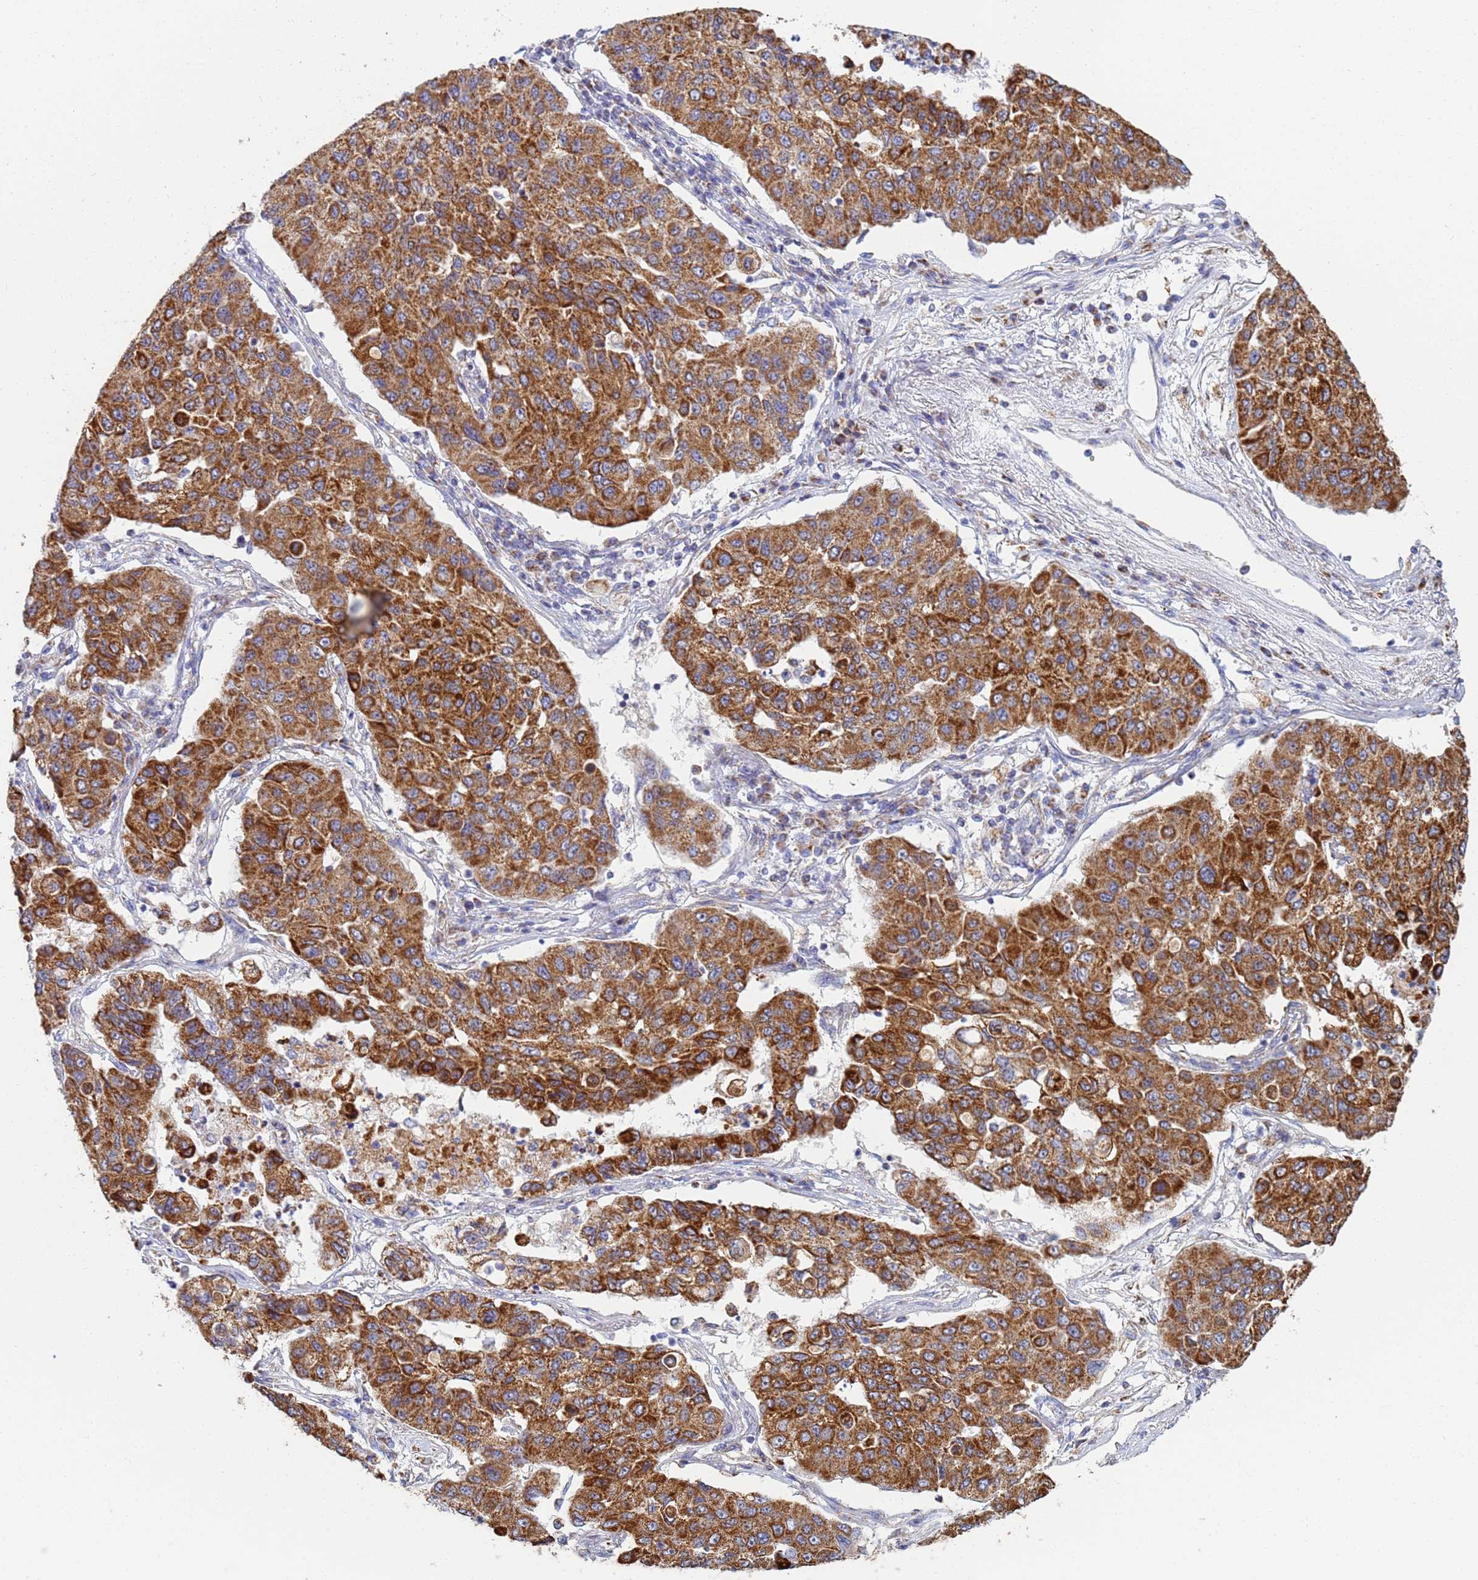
{"staining": {"intensity": "strong", "quantity": ">75%", "location": "cytoplasmic/membranous"}, "tissue": "lung cancer", "cell_type": "Tumor cells", "image_type": "cancer", "snomed": [{"axis": "morphology", "description": "Squamous cell carcinoma, NOS"}, {"axis": "topography", "description": "Lung"}], "caption": "Approximately >75% of tumor cells in squamous cell carcinoma (lung) exhibit strong cytoplasmic/membranous protein expression as visualized by brown immunohistochemical staining.", "gene": "UQCRH", "patient": {"sex": "male", "age": 74}}